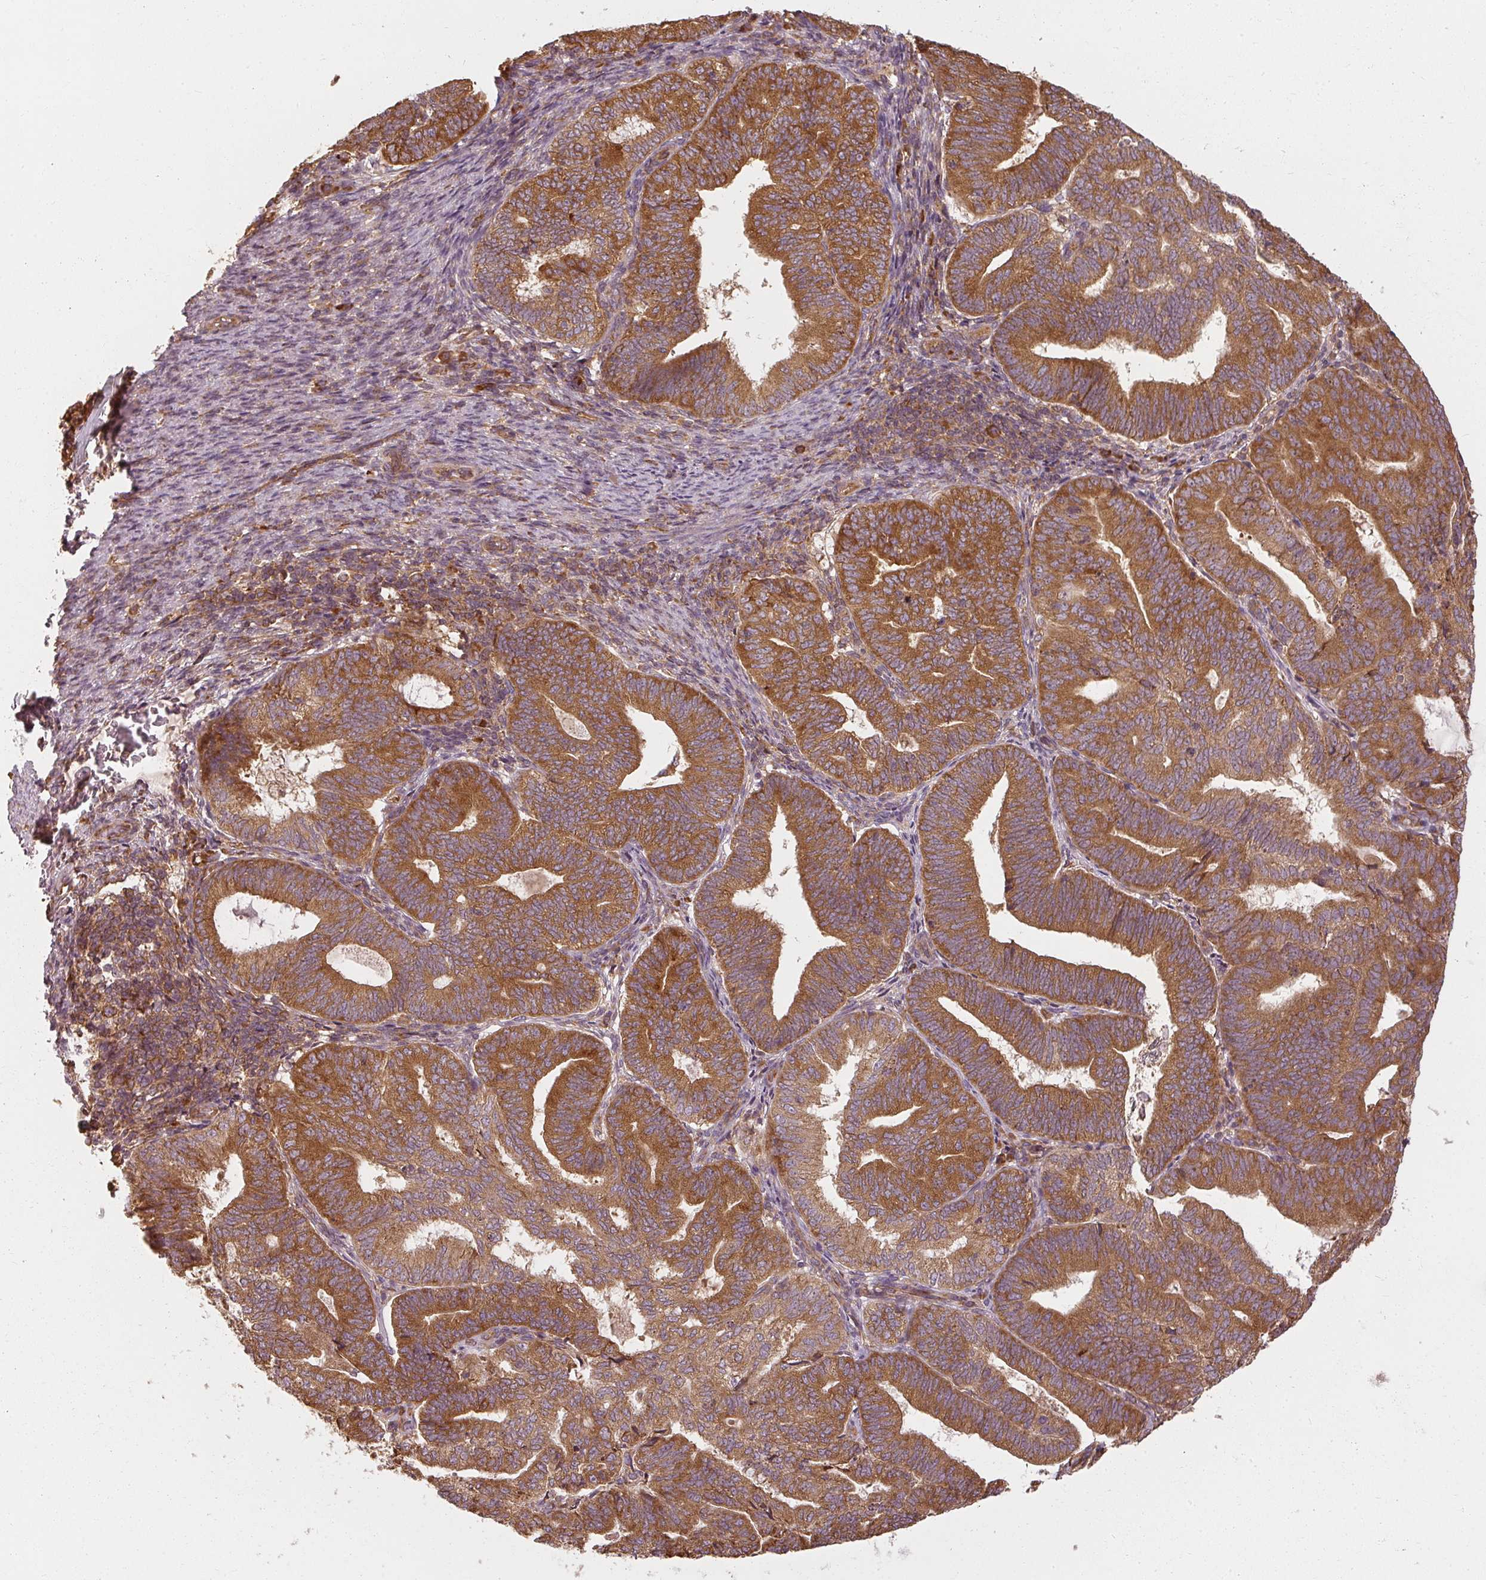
{"staining": {"intensity": "strong", "quantity": ">75%", "location": "cytoplasmic/membranous"}, "tissue": "endometrial cancer", "cell_type": "Tumor cells", "image_type": "cancer", "snomed": [{"axis": "morphology", "description": "Adenocarcinoma, NOS"}, {"axis": "topography", "description": "Endometrium"}], "caption": "The immunohistochemical stain labels strong cytoplasmic/membranous expression in tumor cells of adenocarcinoma (endometrial) tissue.", "gene": "RPL24", "patient": {"sex": "female", "age": 70}}